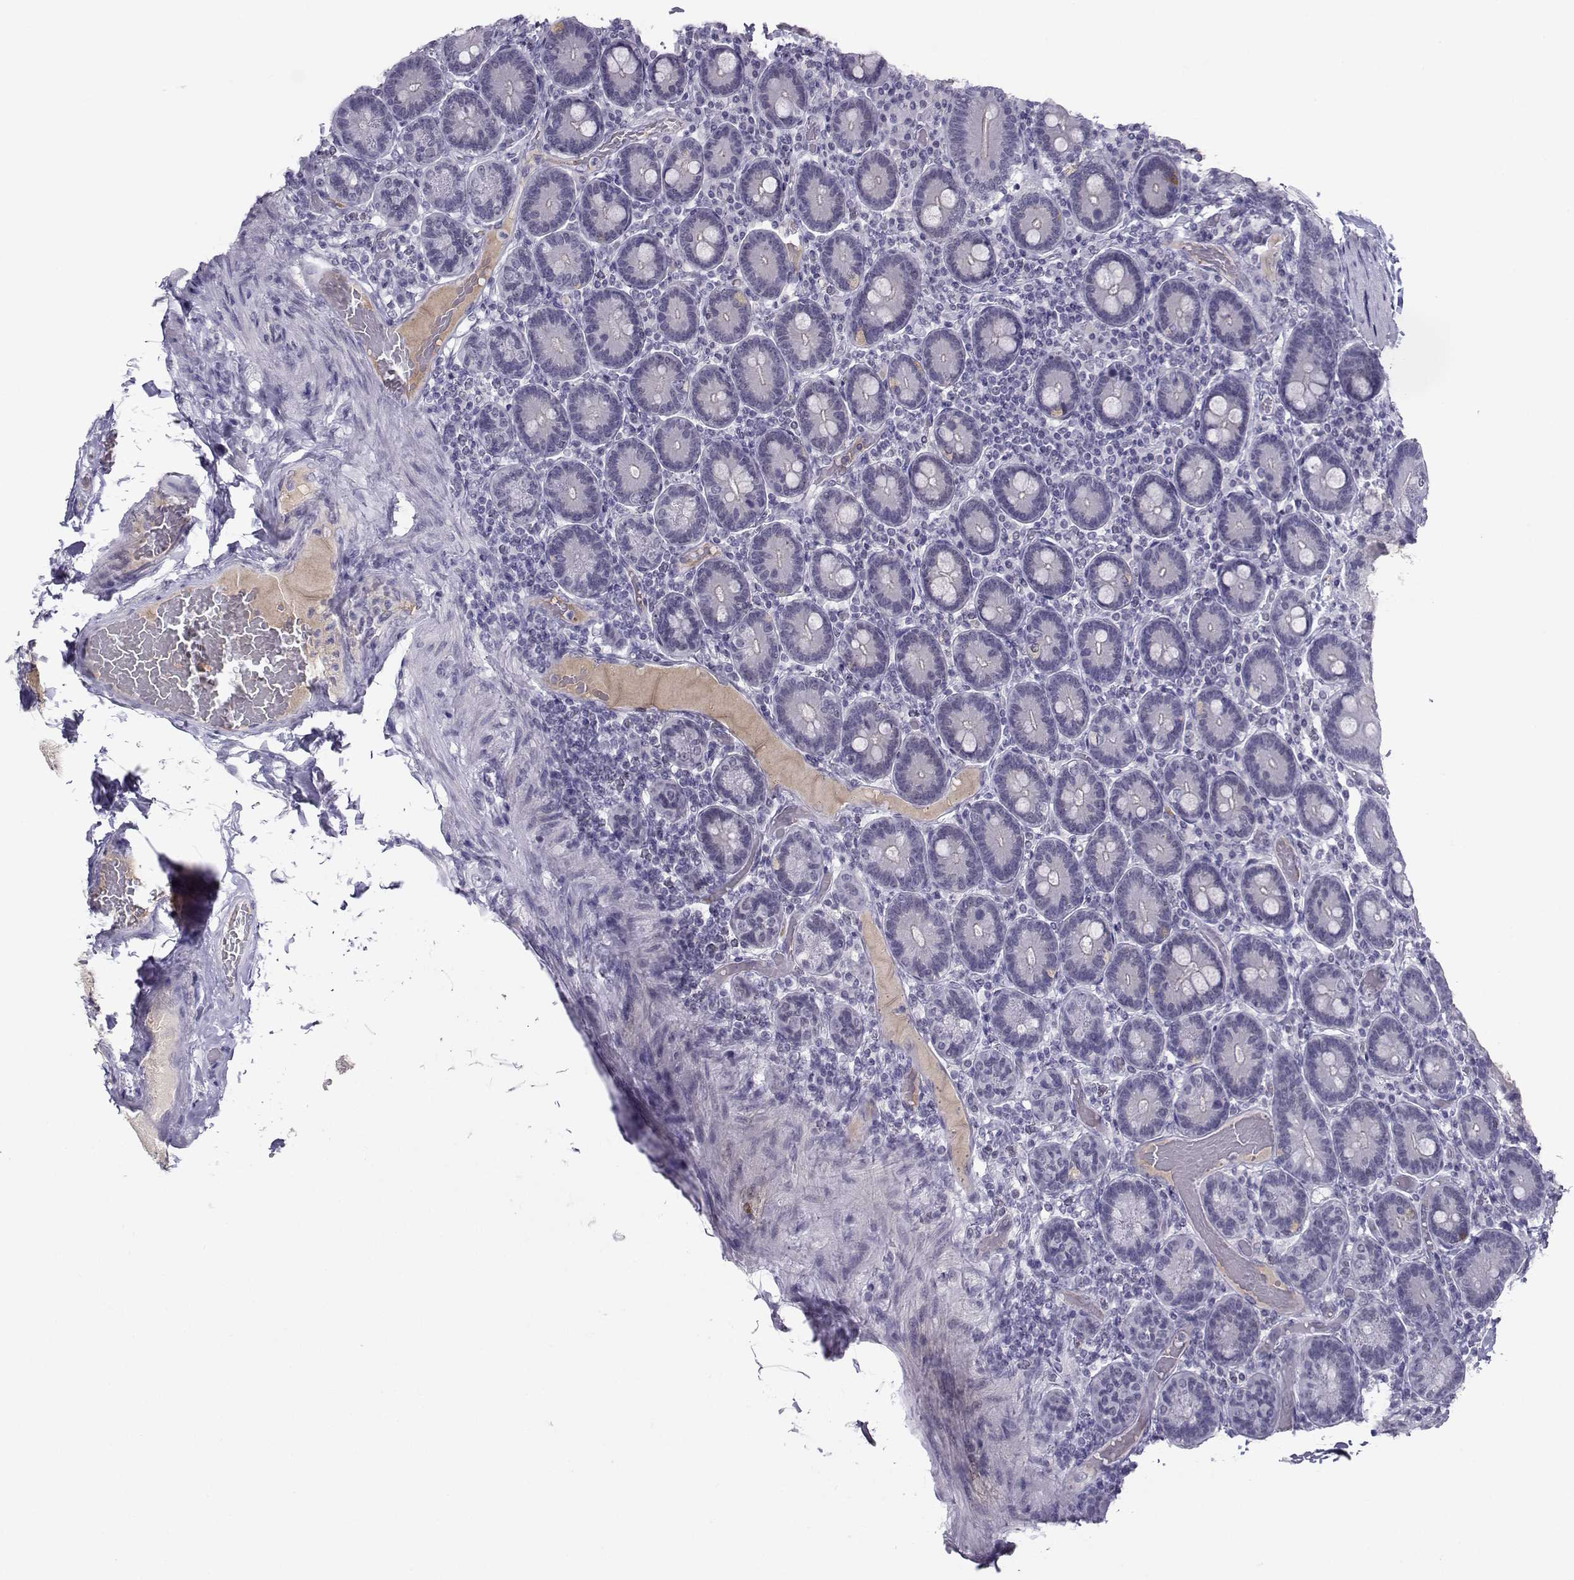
{"staining": {"intensity": "negative", "quantity": "none", "location": "none"}, "tissue": "duodenum", "cell_type": "Glandular cells", "image_type": "normal", "snomed": [{"axis": "morphology", "description": "Normal tissue, NOS"}, {"axis": "topography", "description": "Duodenum"}], "caption": "This image is of benign duodenum stained with IHC to label a protein in brown with the nuclei are counter-stained blue. There is no expression in glandular cells. Brightfield microscopy of IHC stained with DAB (brown) and hematoxylin (blue), captured at high magnification.", "gene": "LHX1", "patient": {"sex": "female", "age": 62}}